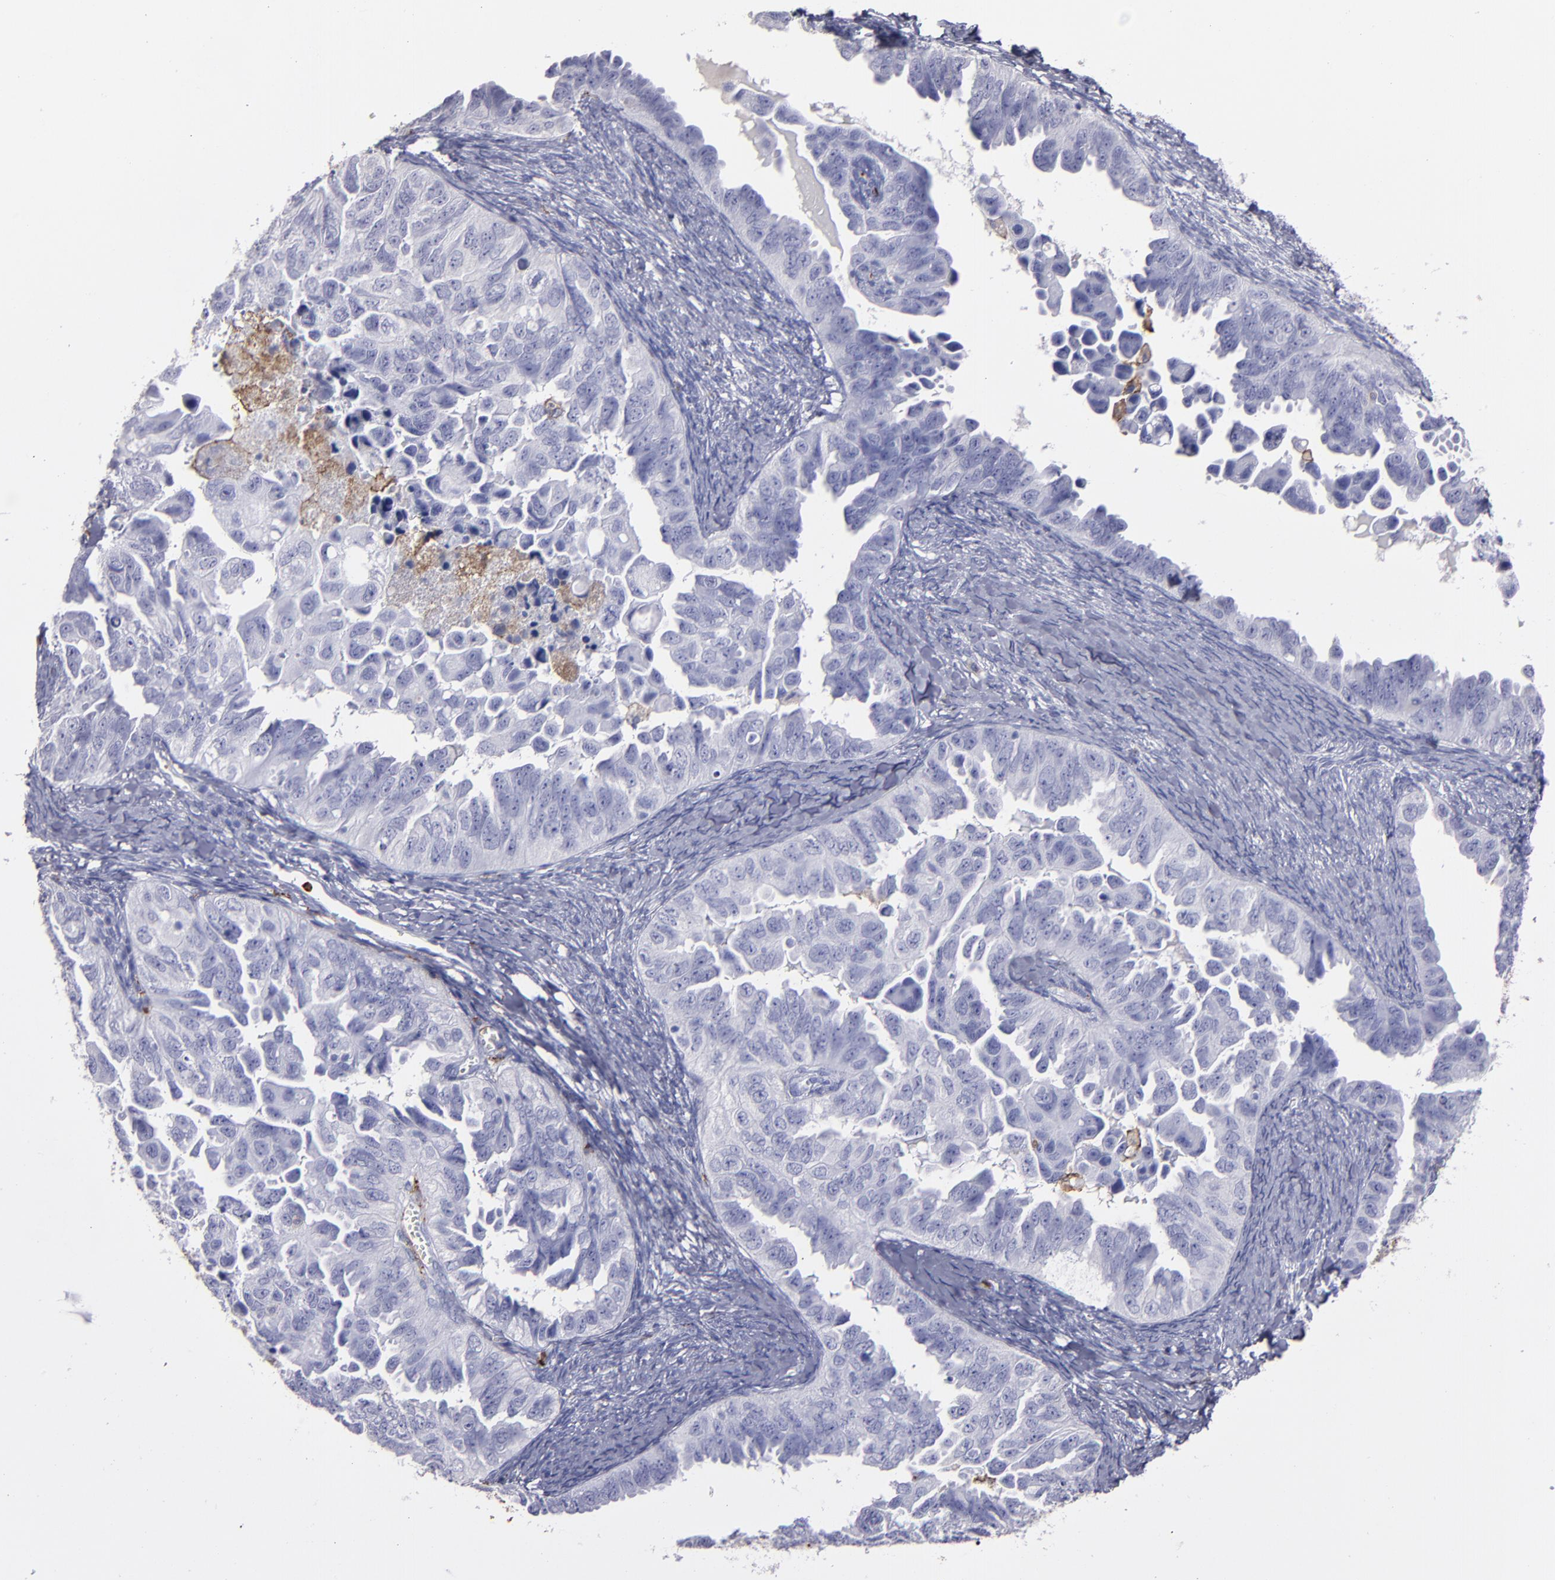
{"staining": {"intensity": "negative", "quantity": "none", "location": "none"}, "tissue": "ovarian cancer", "cell_type": "Tumor cells", "image_type": "cancer", "snomed": [{"axis": "morphology", "description": "Cystadenocarcinoma, serous, NOS"}, {"axis": "topography", "description": "Ovary"}], "caption": "An image of human ovarian serous cystadenocarcinoma is negative for staining in tumor cells.", "gene": "CD36", "patient": {"sex": "female", "age": 82}}